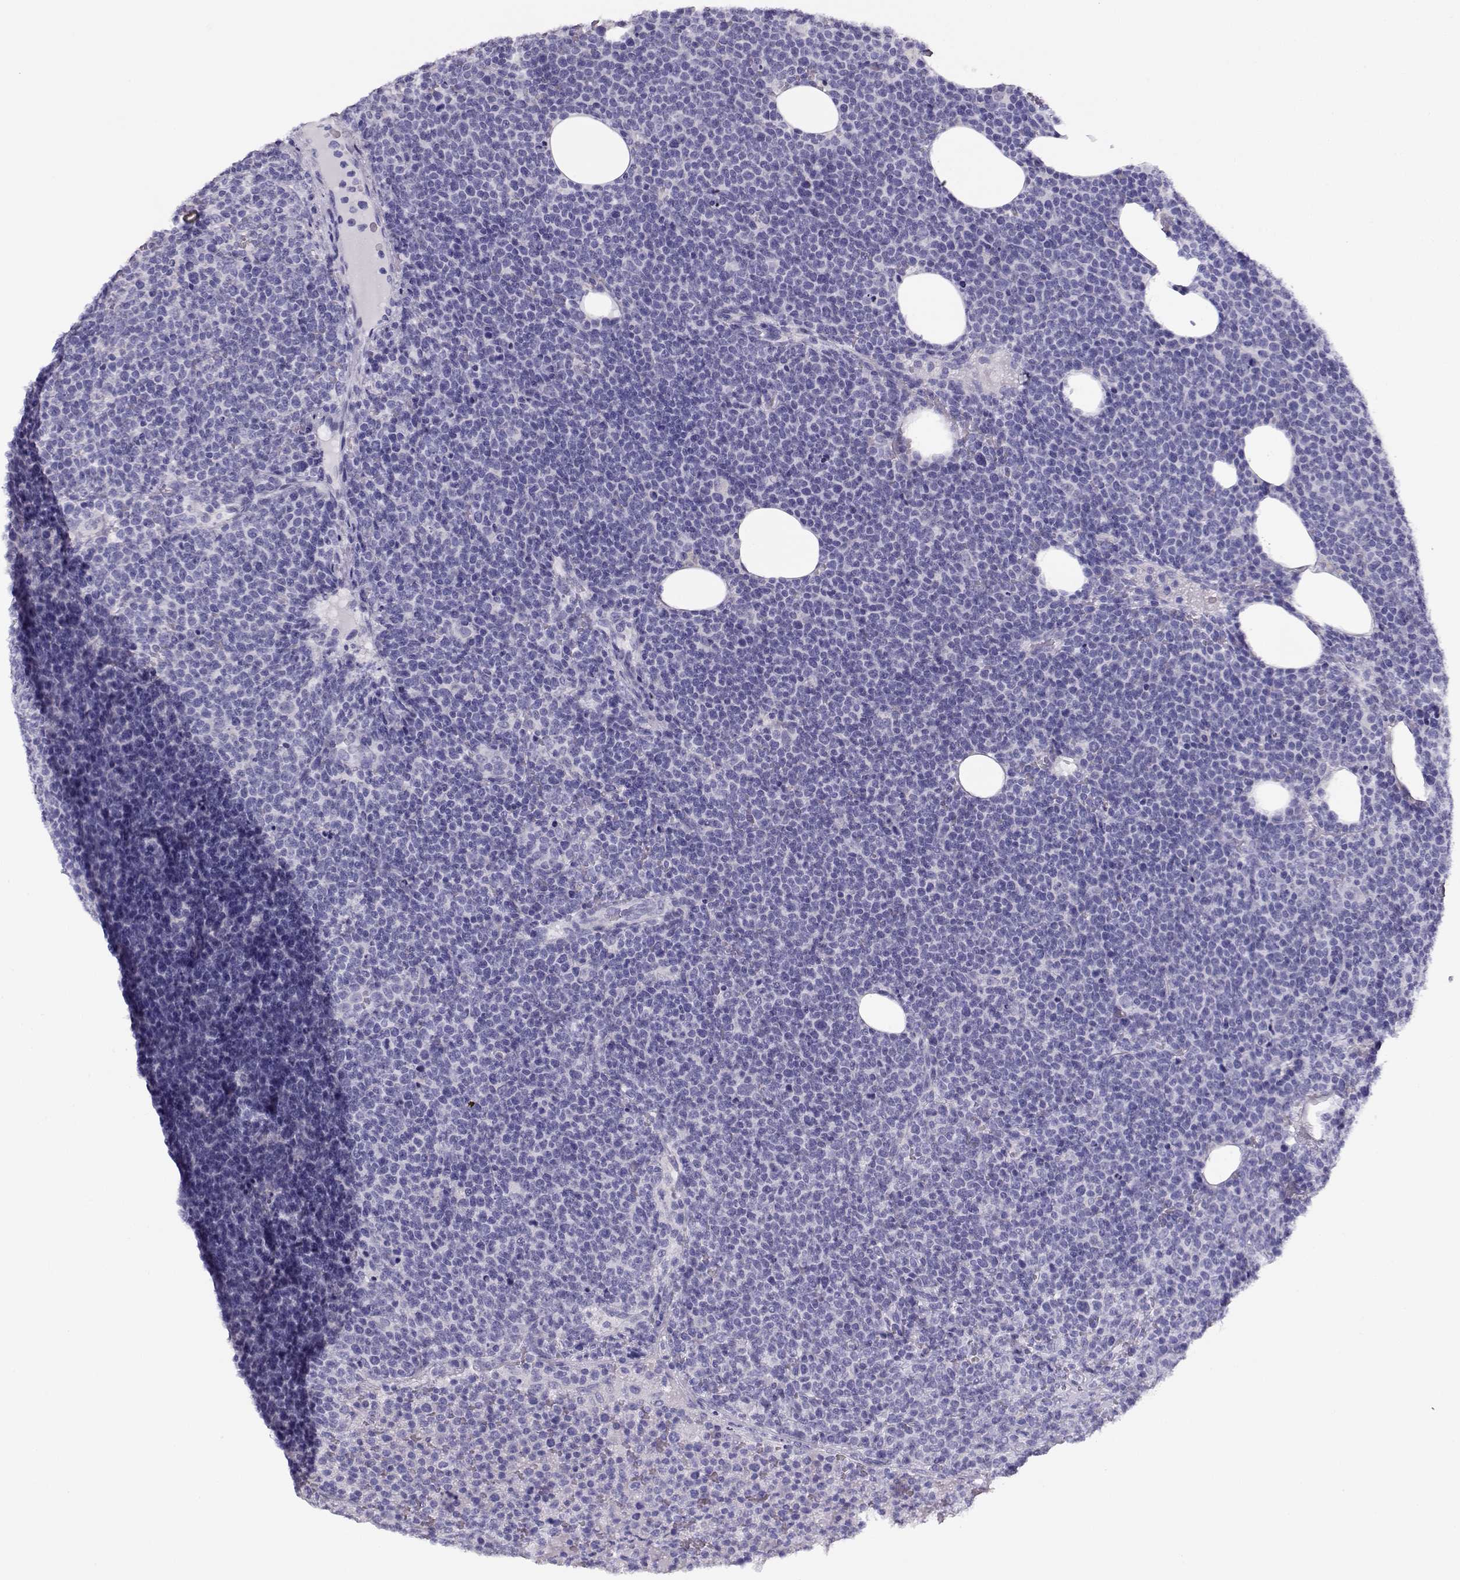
{"staining": {"intensity": "negative", "quantity": "none", "location": "none"}, "tissue": "lymphoma", "cell_type": "Tumor cells", "image_type": "cancer", "snomed": [{"axis": "morphology", "description": "Malignant lymphoma, non-Hodgkin's type, High grade"}, {"axis": "topography", "description": "Lymph node"}], "caption": "High-grade malignant lymphoma, non-Hodgkin's type was stained to show a protein in brown. There is no significant expression in tumor cells.", "gene": "CRX", "patient": {"sex": "male", "age": 61}}